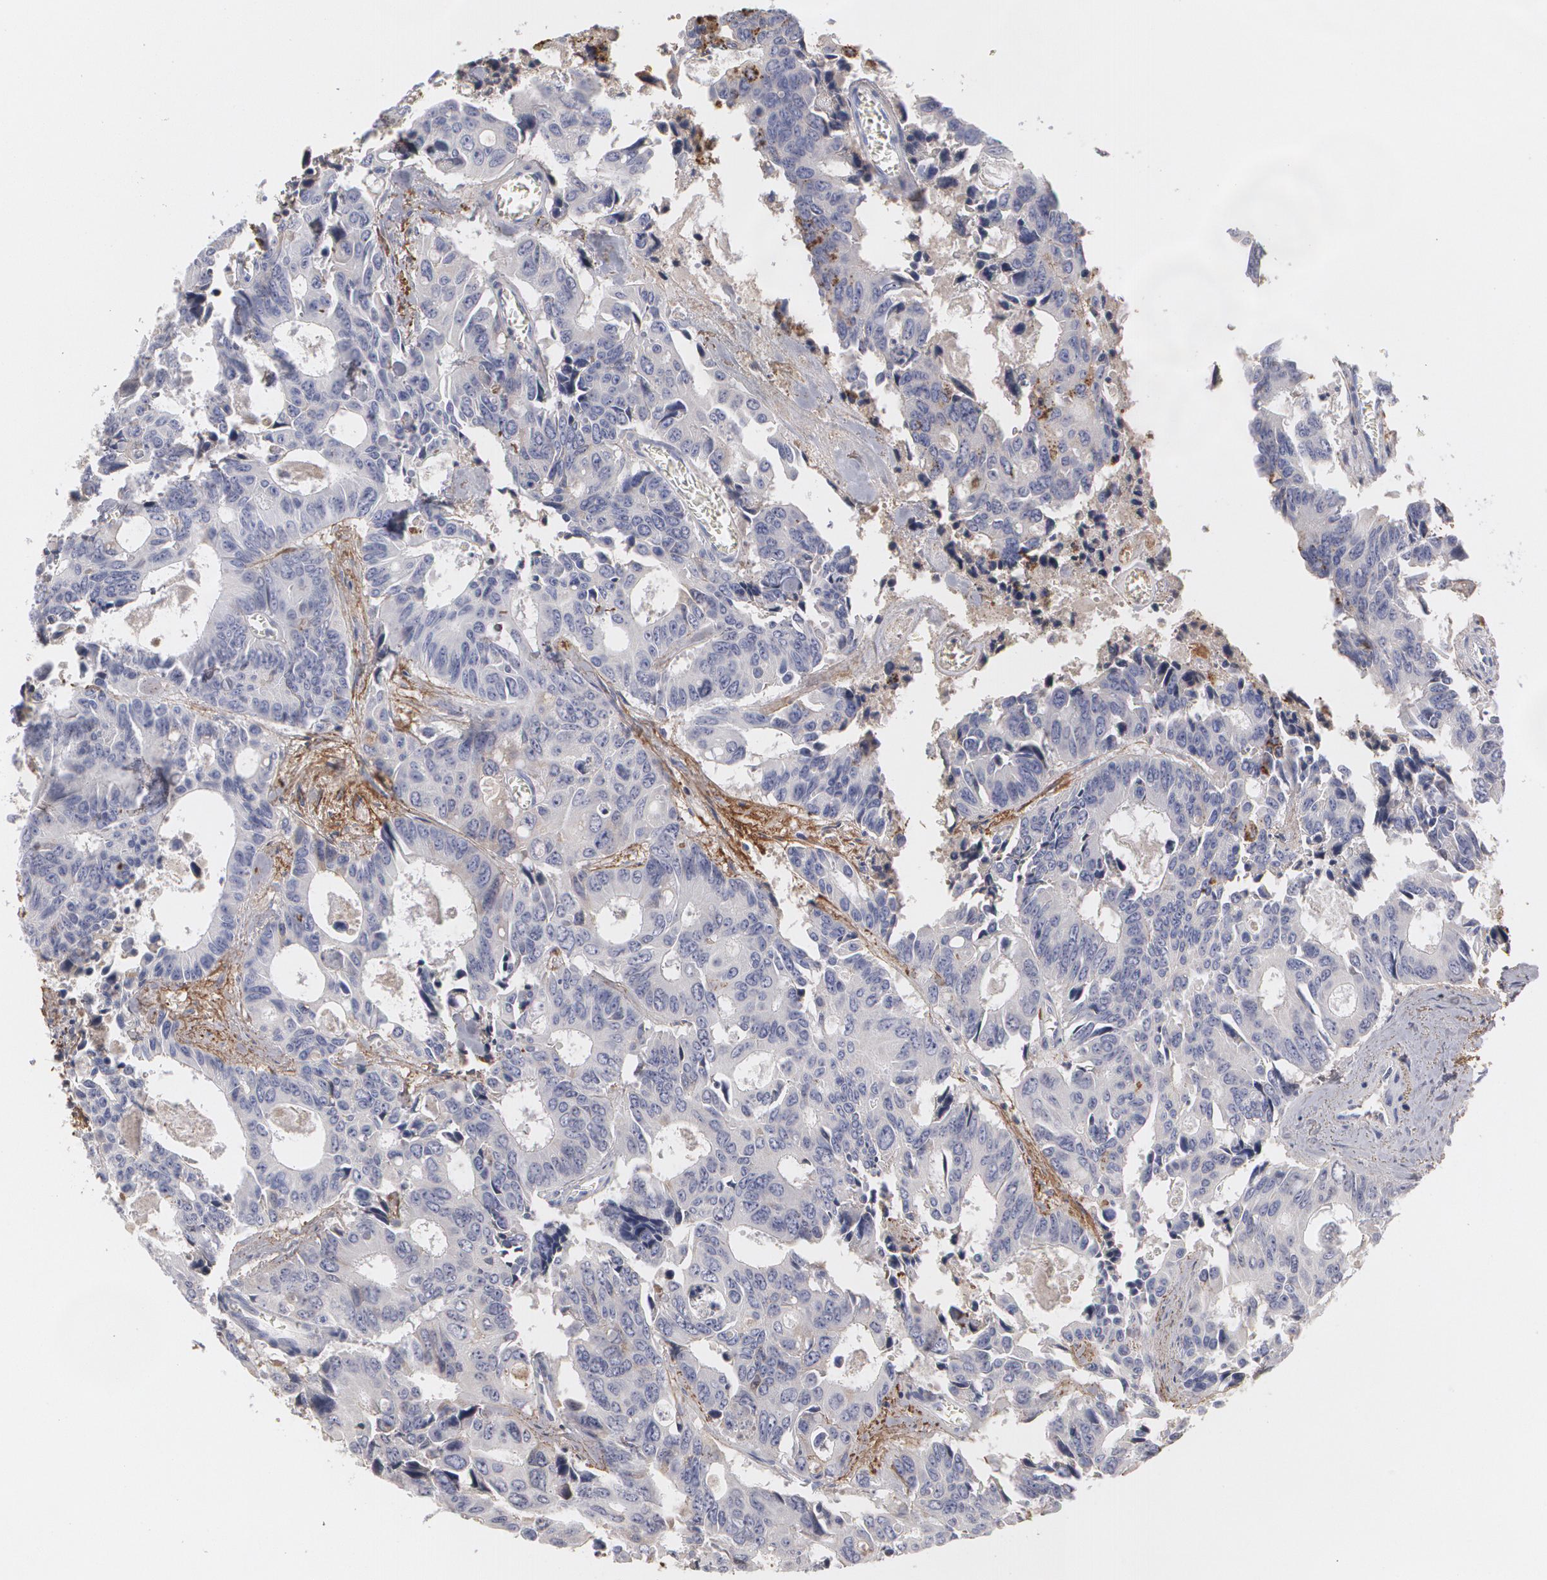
{"staining": {"intensity": "negative", "quantity": "none", "location": "none"}, "tissue": "colorectal cancer", "cell_type": "Tumor cells", "image_type": "cancer", "snomed": [{"axis": "morphology", "description": "Adenocarcinoma, NOS"}, {"axis": "topography", "description": "Rectum"}], "caption": "Tumor cells show no significant protein expression in colorectal cancer (adenocarcinoma).", "gene": "SERPINA1", "patient": {"sex": "male", "age": 76}}